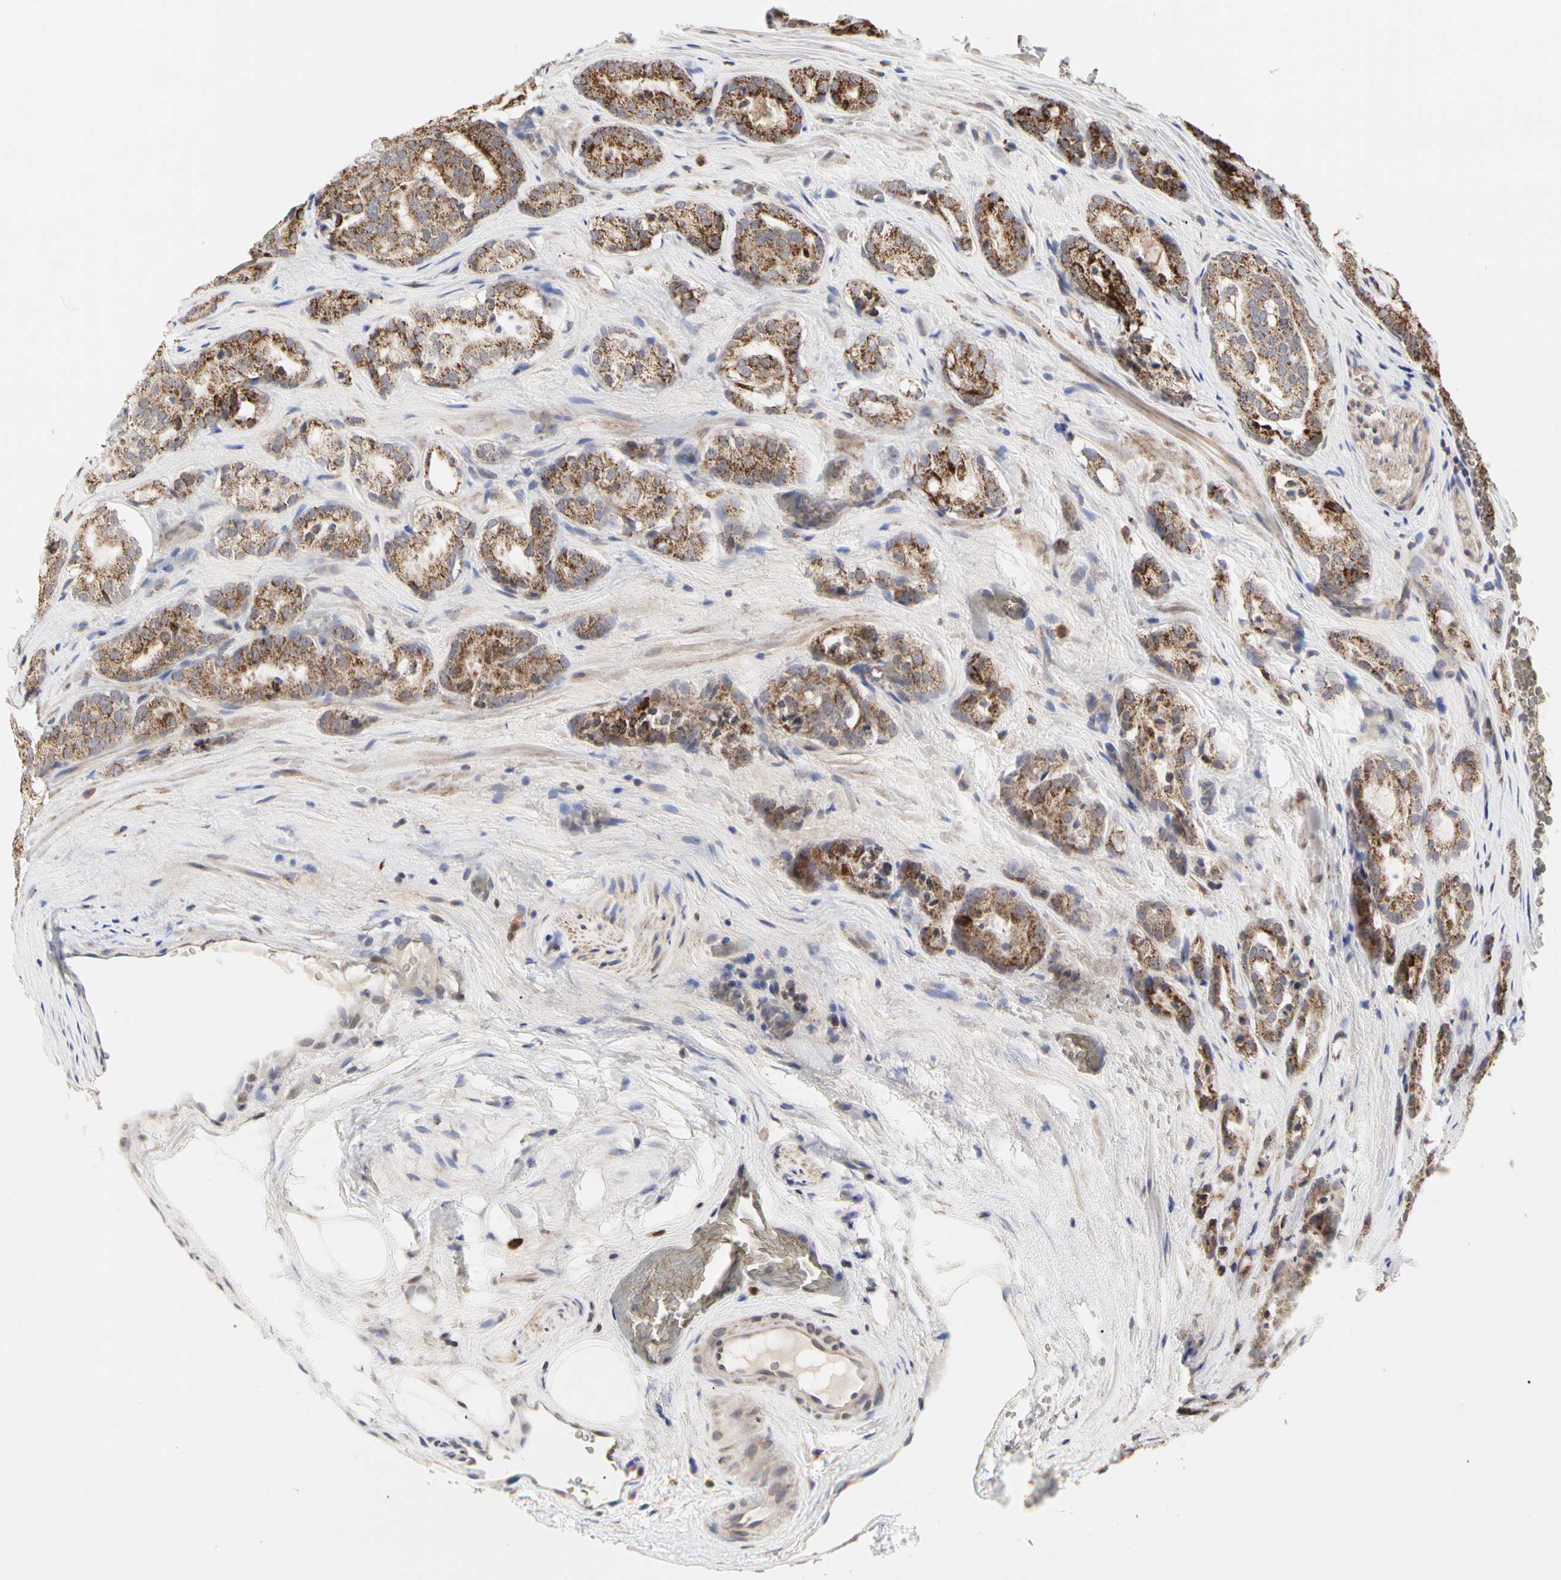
{"staining": {"intensity": "strong", "quantity": ">75%", "location": "cytoplasmic/membranous"}, "tissue": "prostate cancer", "cell_type": "Tumor cells", "image_type": "cancer", "snomed": [{"axis": "morphology", "description": "Adenocarcinoma, High grade"}, {"axis": "topography", "description": "Prostate"}], "caption": "The image demonstrates staining of prostate cancer, revealing strong cytoplasmic/membranous protein expression (brown color) within tumor cells. (DAB = brown stain, brightfield microscopy at high magnification).", "gene": "TSKU", "patient": {"sex": "male", "age": 64}}